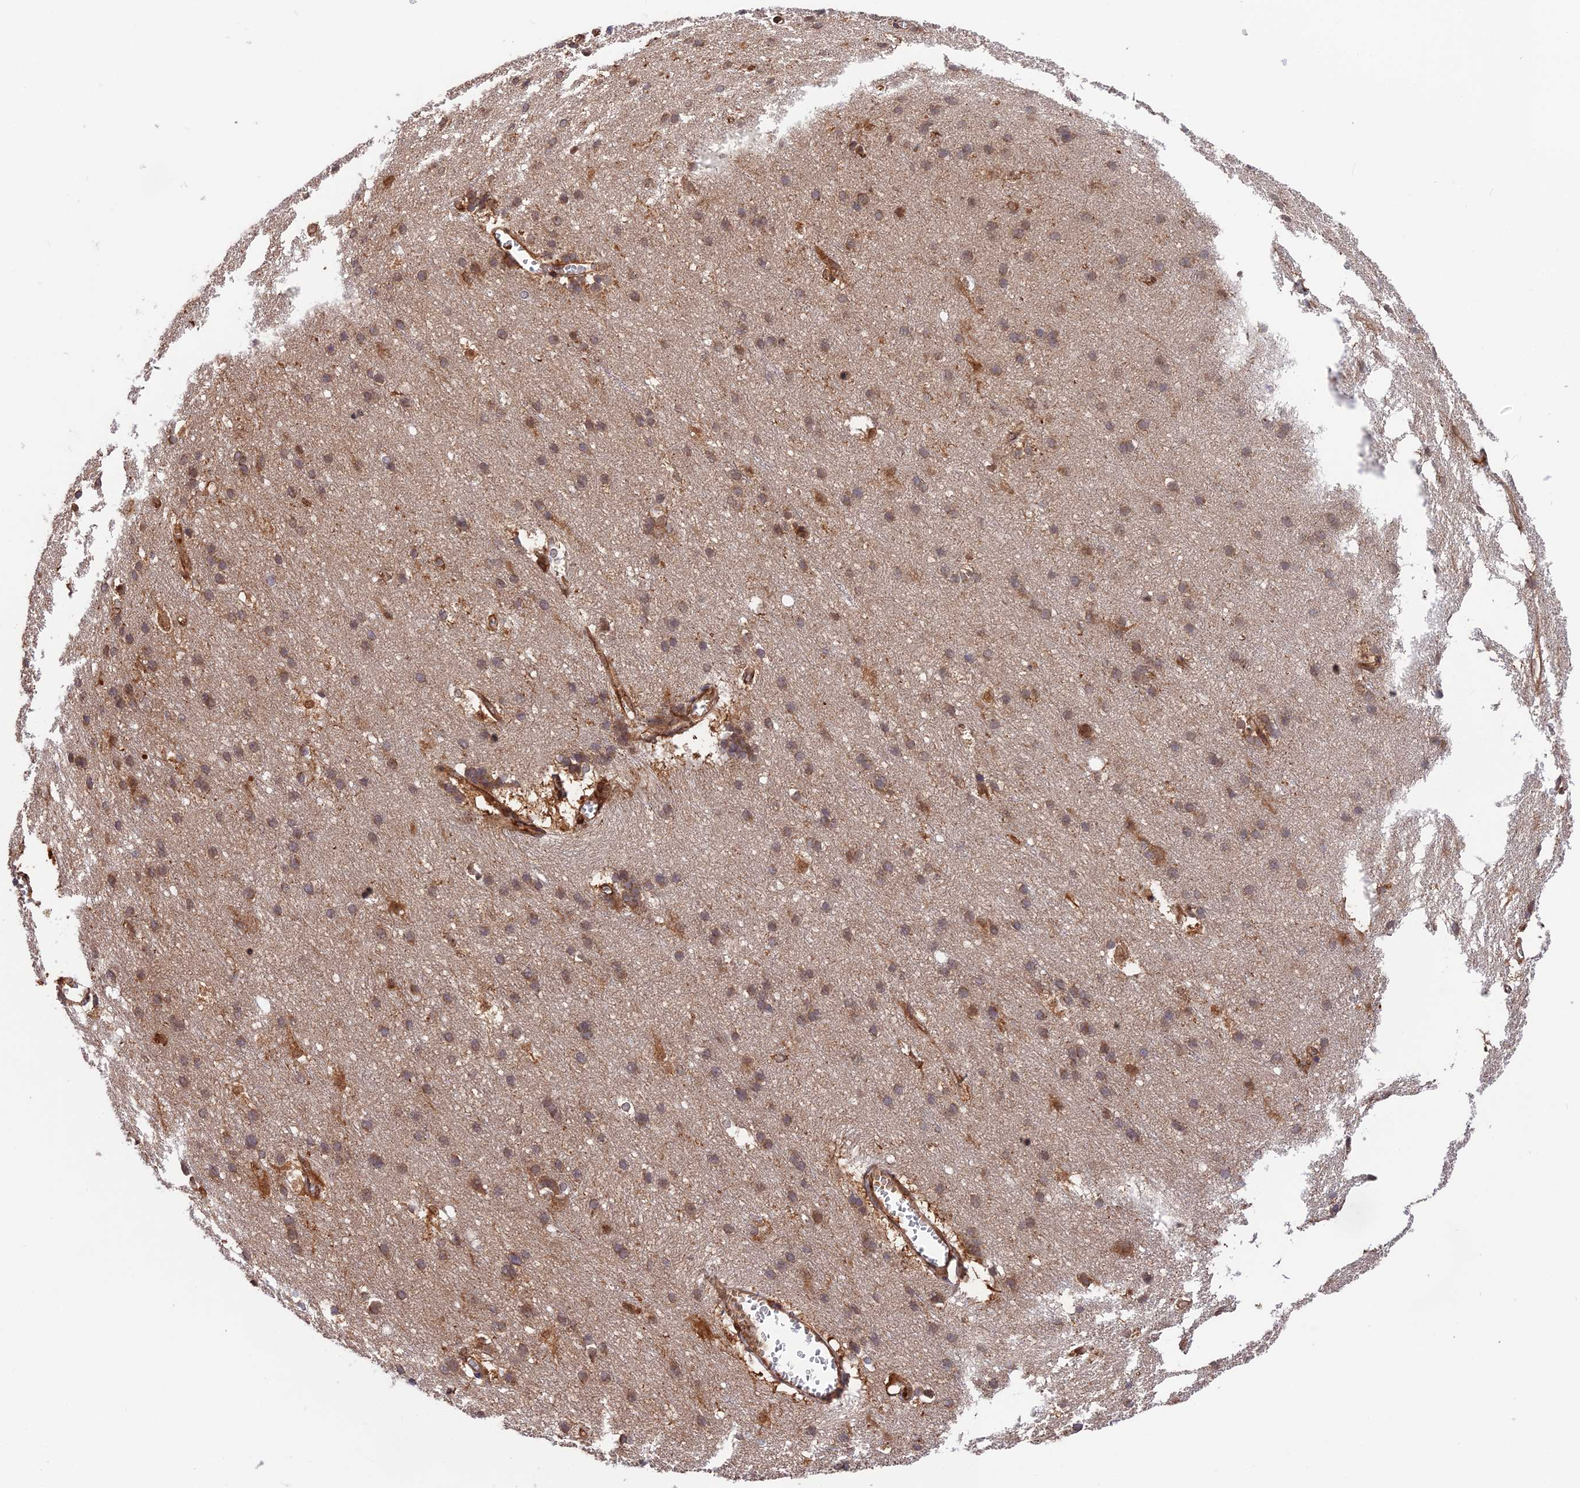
{"staining": {"intensity": "moderate", "quantity": ">75%", "location": "cytoplasmic/membranous"}, "tissue": "cerebral cortex", "cell_type": "Endothelial cells", "image_type": "normal", "snomed": [{"axis": "morphology", "description": "Normal tissue, NOS"}, {"axis": "topography", "description": "Cerebral cortex"}], "caption": "Cerebral cortex stained with DAB (3,3'-diaminobenzidine) immunohistochemistry (IHC) reveals medium levels of moderate cytoplasmic/membranous staining in about >75% of endothelial cells. (Stains: DAB in brown, nuclei in blue, Microscopy: brightfield microscopy at high magnification).", "gene": "WDR1", "patient": {"sex": "male", "age": 54}}